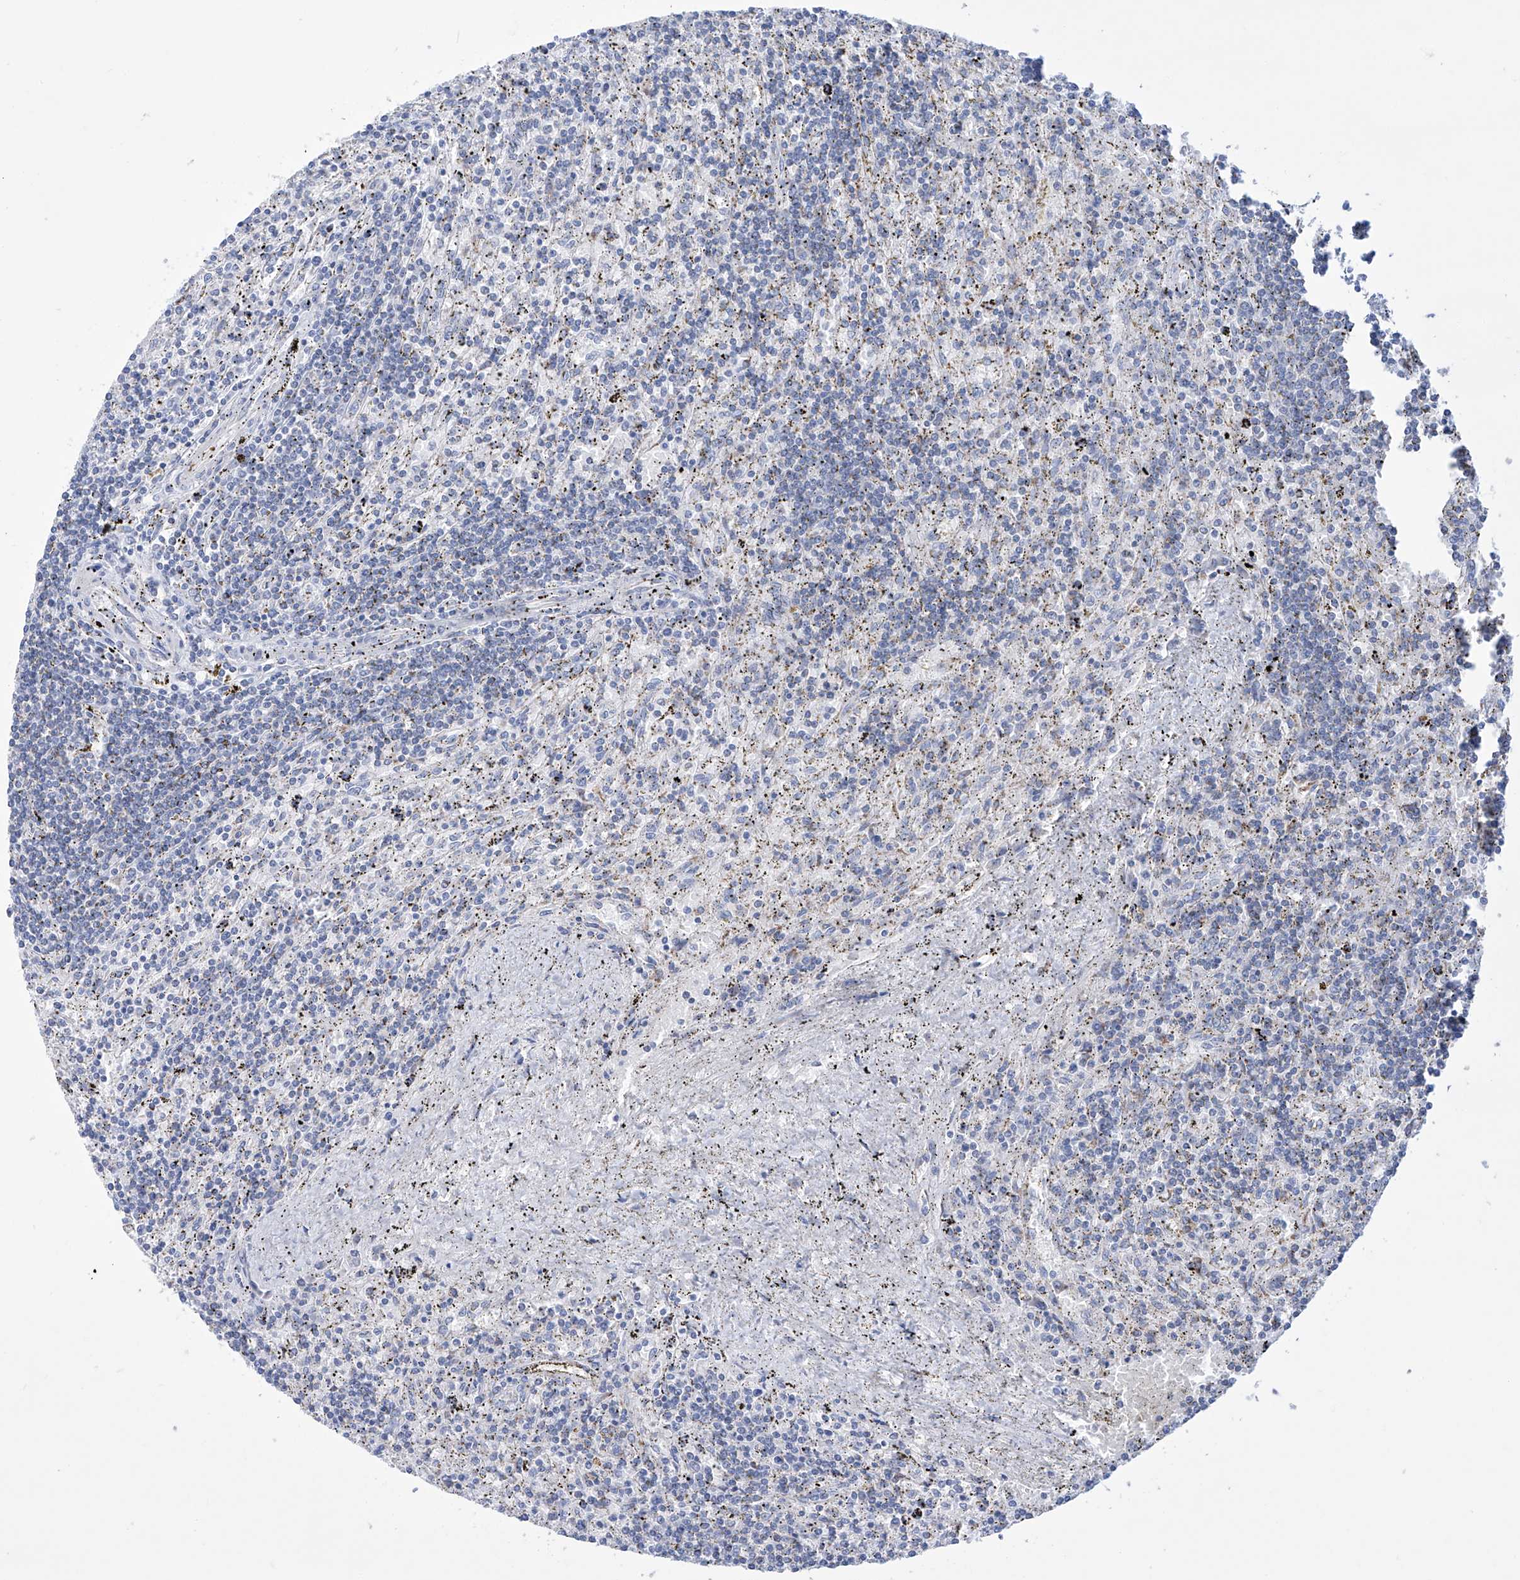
{"staining": {"intensity": "negative", "quantity": "none", "location": "none"}, "tissue": "lymphoma", "cell_type": "Tumor cells", "image_type": "cancer", "snomed": [{"axis": "morphology", "description": "Malignant lymphoma, non-Hodgkin's type, Low grade"}, {"axis": "topography", "description": "Spleen"}], "caption": "IHC of malignant lymphoma, non-Hodgkin's type (low-grade) displays no staining in tumor cells.", "gene": "ALDH6A1", "patient": {"sex": "male", "age": 76}}